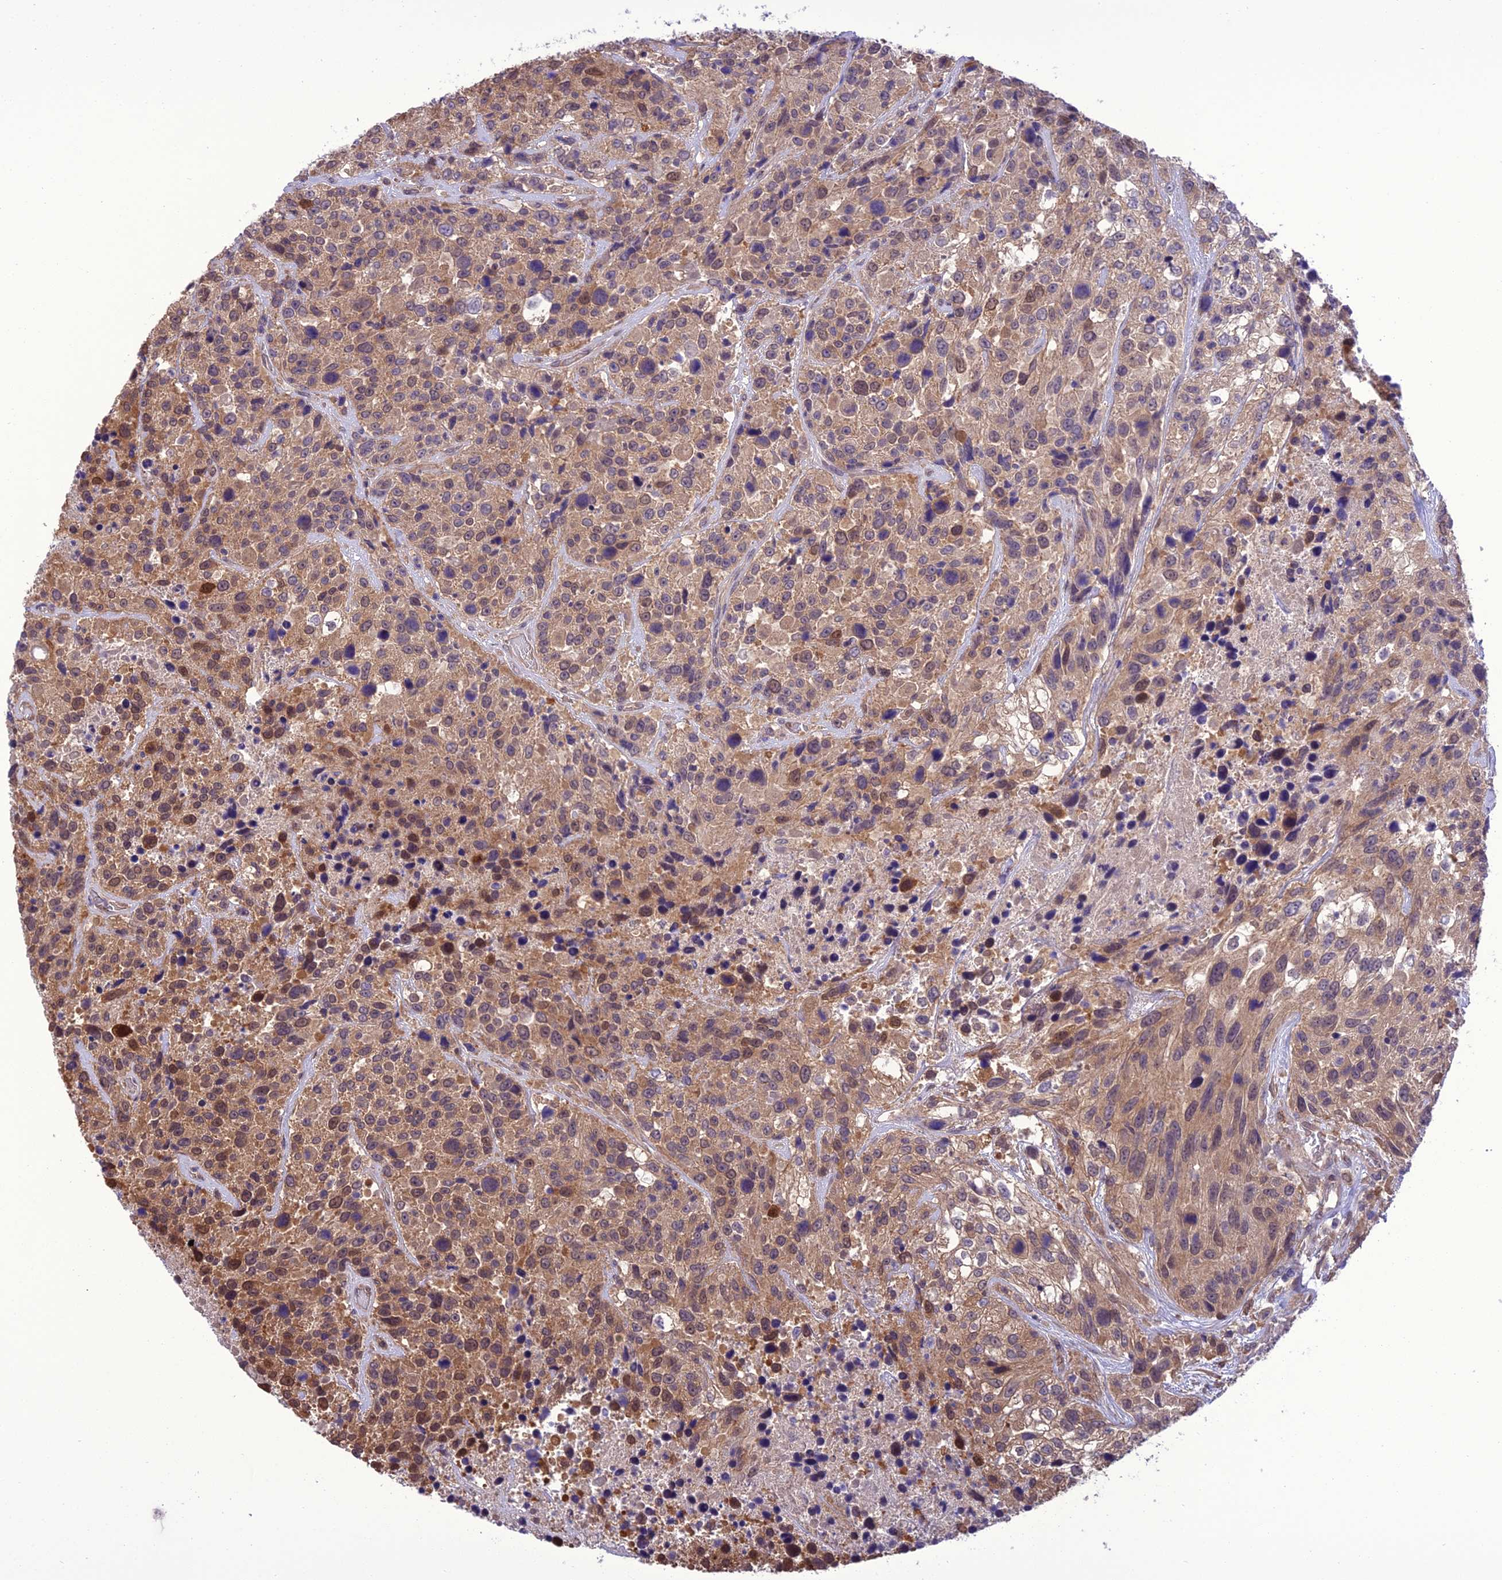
{"staining": {"intensity": "moderate", "quantity": ">75%", "location": "cytoplasmic/membranous,nuclear"}, "tissue": "urothelial cancer", "cell_type": "Tumor cells", "image_type": "cancer", "snomed": [{"axis": "morphology", "description": "Urothelial carcinoma, High grade"}, {"axis": "topography", "description": "Urinary bladder"}], "caption": "A high-resolution photomicrograph shows immunohistochemistry (IHC) staining of urothelial cancer, which exhibits moderate cytoplasmic/membranous and nuclear staining in about >75% of tumor cells.", "gene": "BORCS6", "patient": {"sex": "female", "age": 70}}